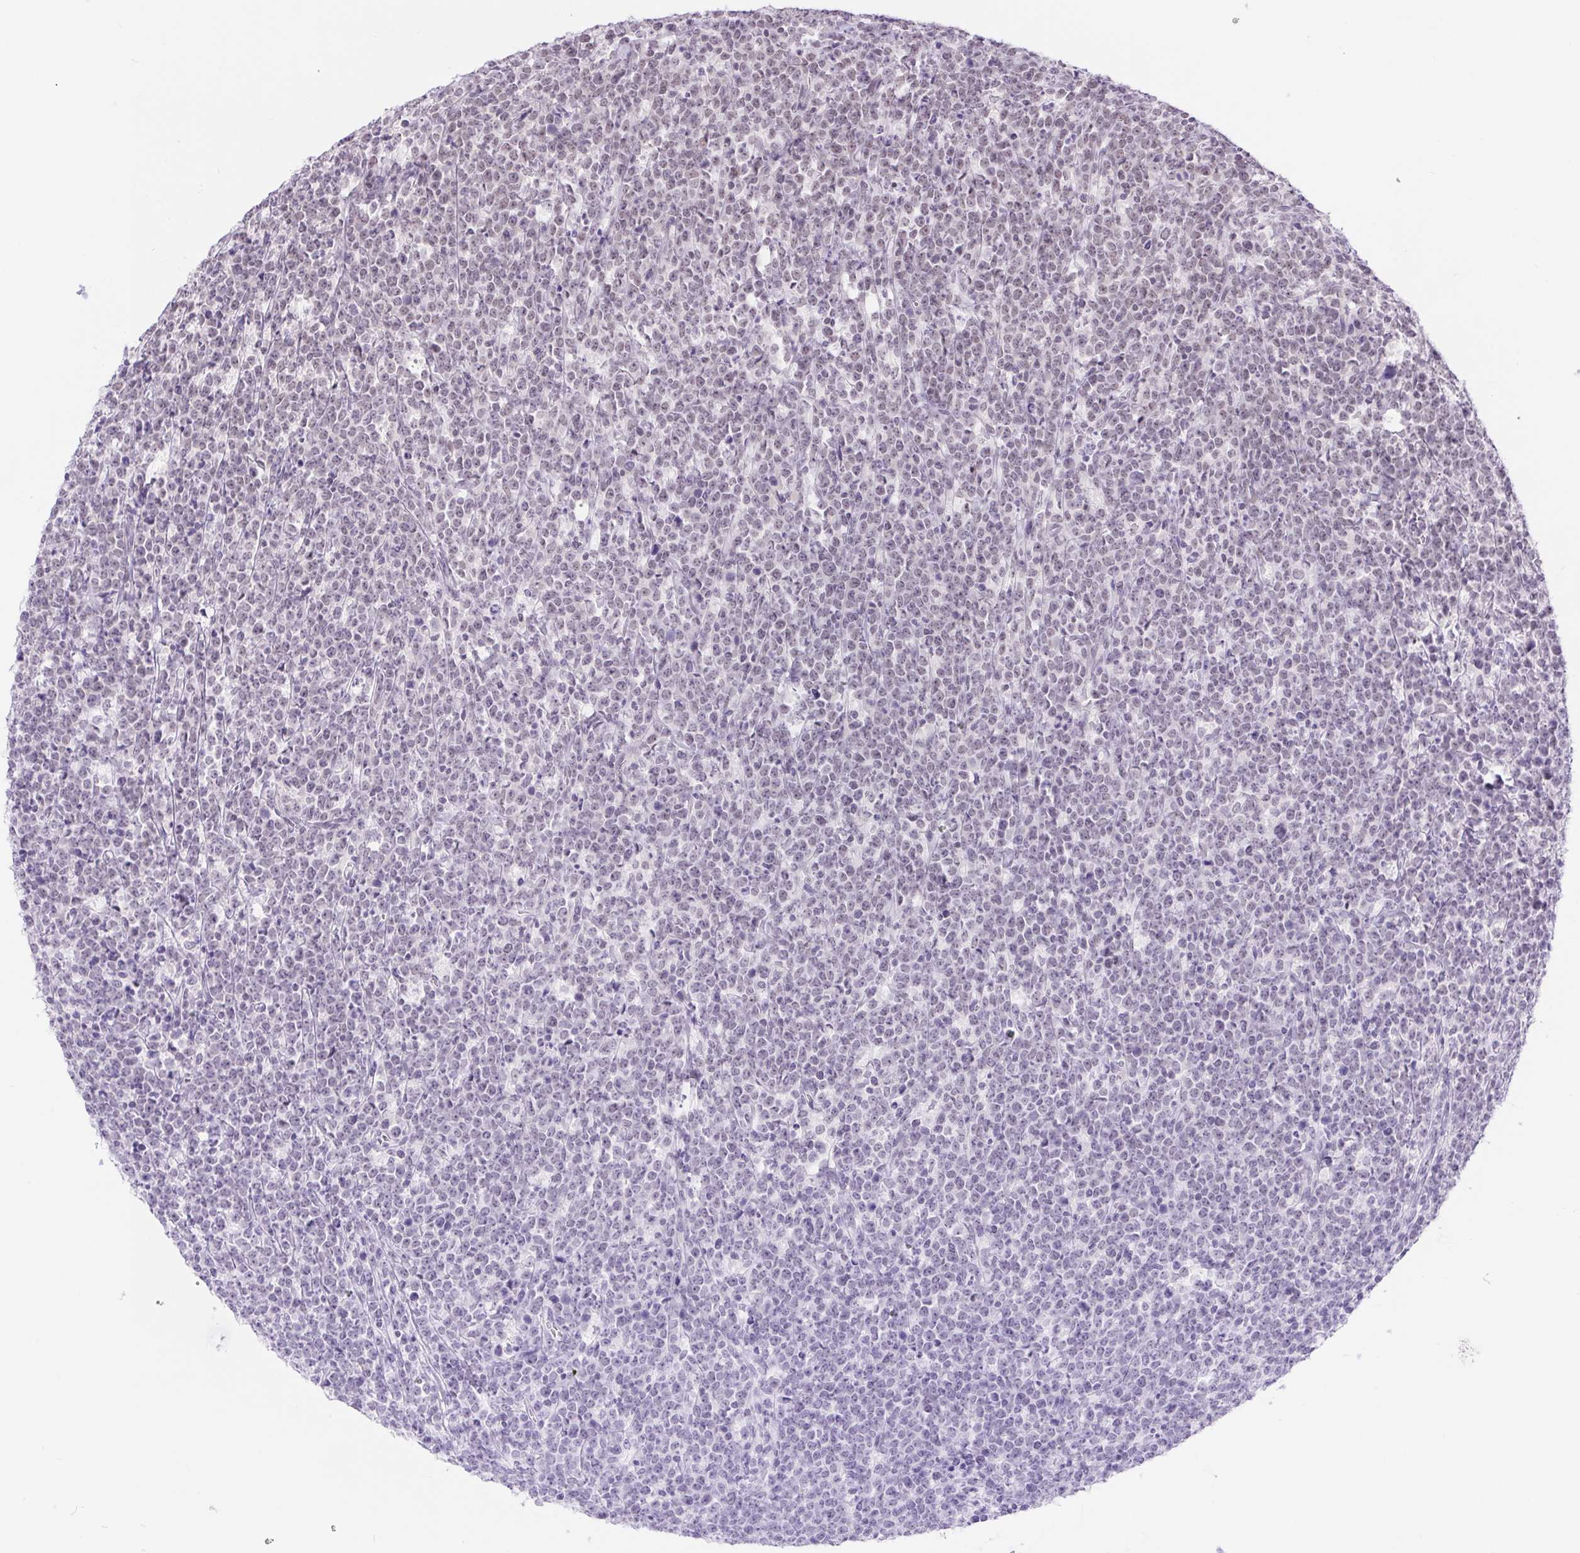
{"staining": {"intensity": "negative", "quantity": "none", "location": "none"}, "tissue": "lymphoma", "cell_type": "Tumor cells", "image_type": "cancer", "snomed": [{"axis": "morphology", "description": "Malignant lymphoma, non-Hodgkin's type, High grade"}, {"axis": "topography", "description": "Small intestine"}], "caption": "This is an immunohistochemistry photomicrograph of human lymphoma. There is no staining in tumor cells.", "gene": "DDX17", "patient": {"sex": "female", "age": 56}}